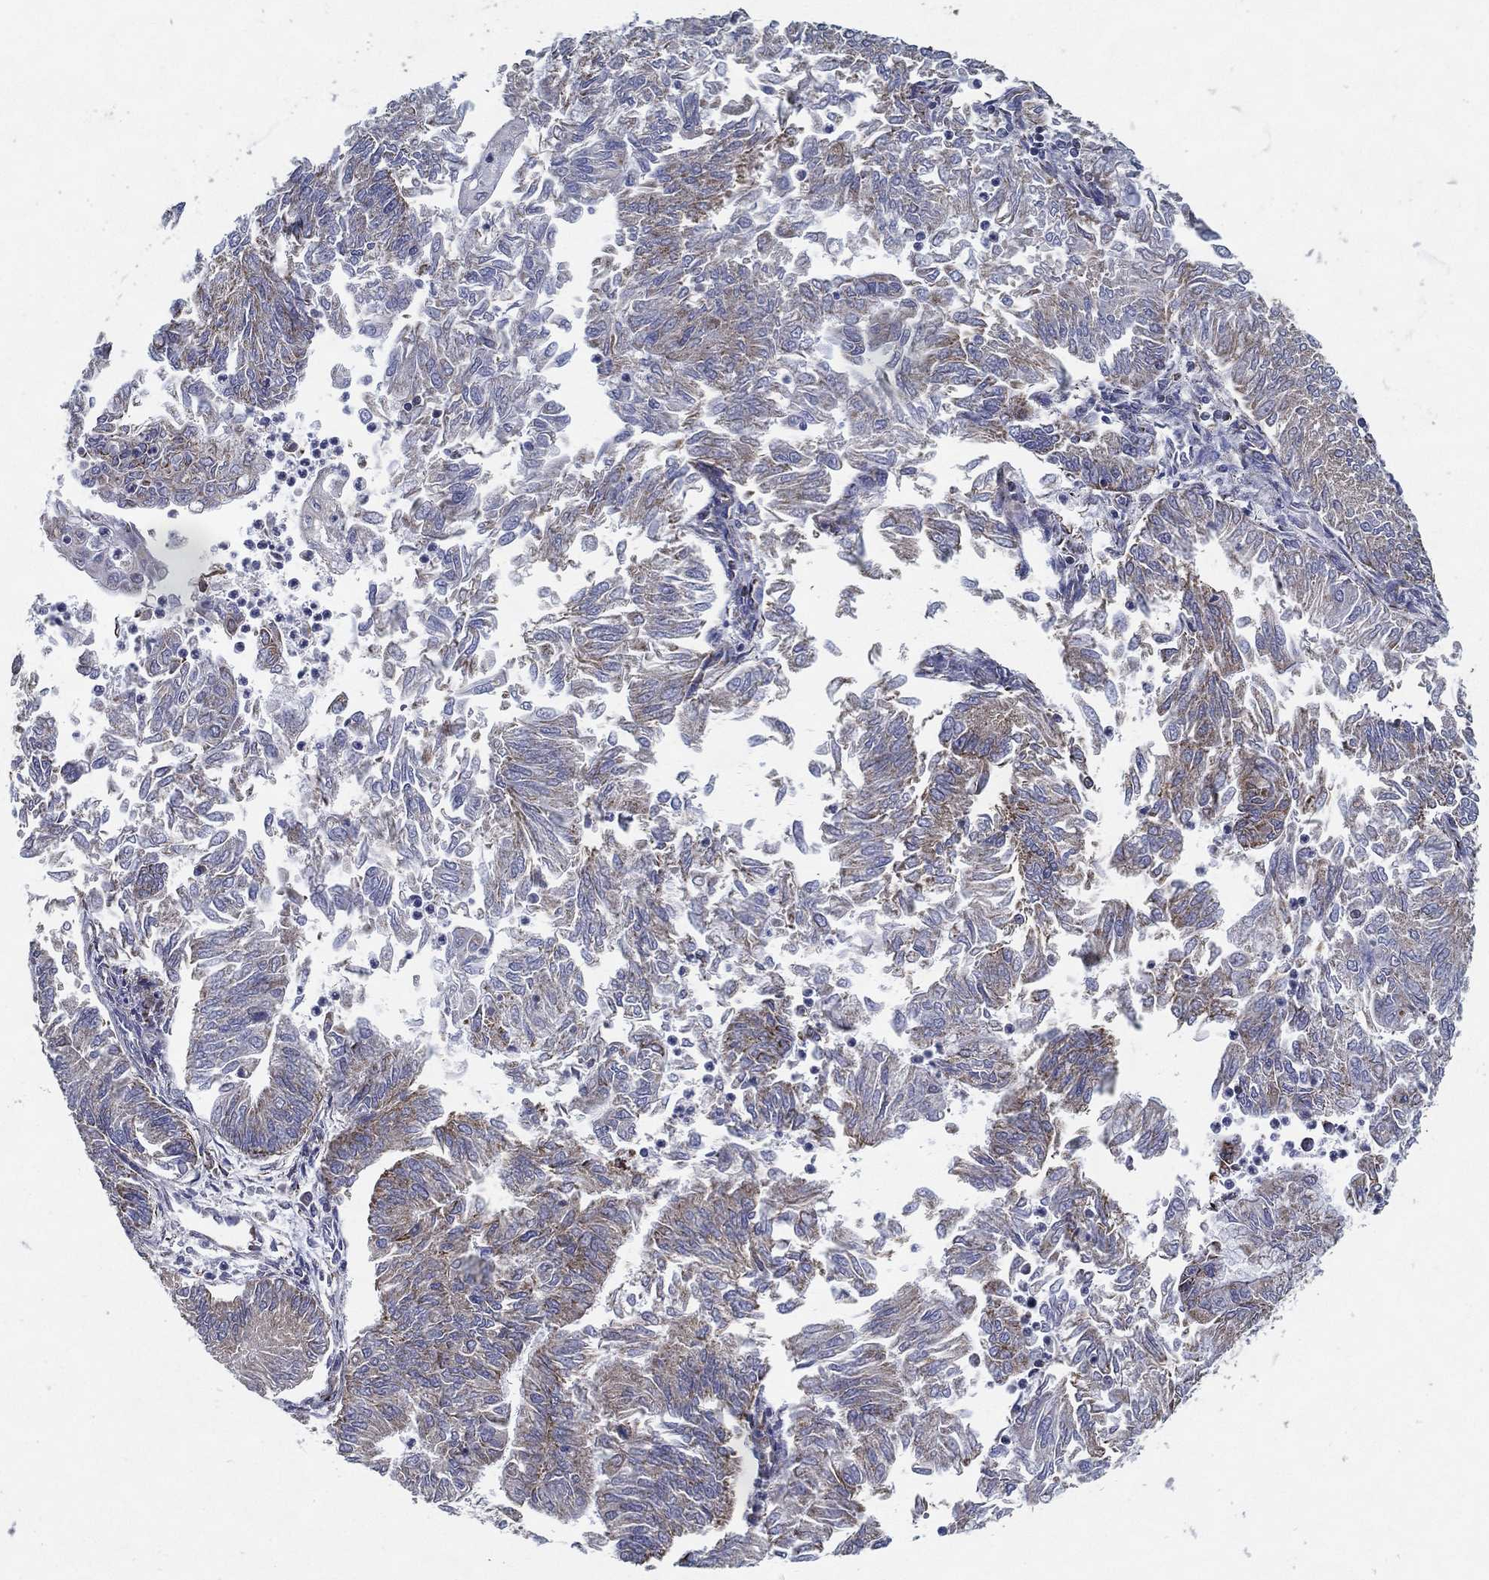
{"staining": {"intensity": "negative", "quantity": "none", "location": "none"}, "tissue": "endometrial cancer", "cell_type": "Tumor cells", "image_type": "cancer", "snomed": [{"axis": "morphology", "description": "Adenocarcinoma, NOS"}, {"axis": "topography", "description": "Endometrium"}], "caption": "Human endometrial adenocarcinoma stained for a protein using immunohistochemistry (IHC) exhibits no expression in tumor cells.", "gene": "SFXN1", "patient": {"sex": "female", "age": 59}}